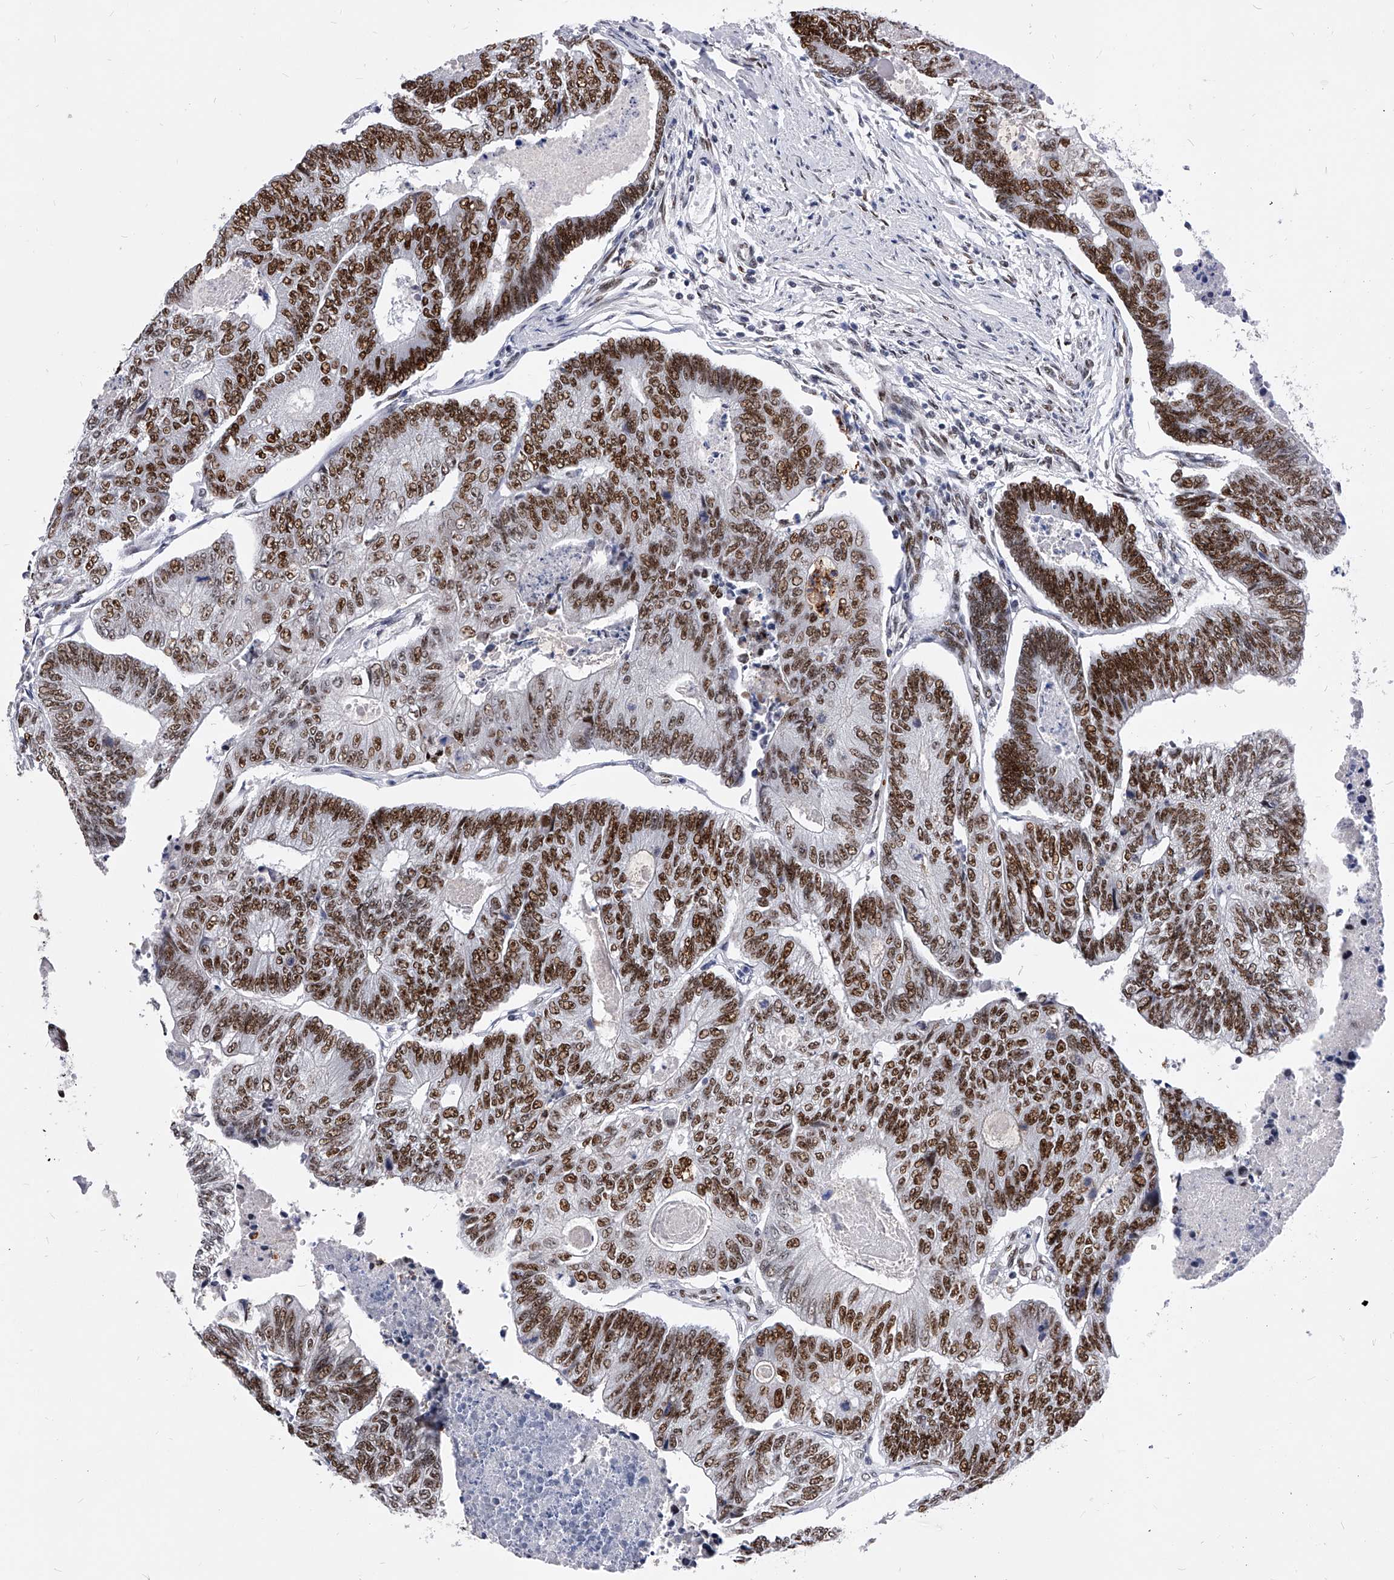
{"staining": {"intensity": "strong", "quantity": ">75%", "location": "nuclear"}, "tissue": "colorectal cancer", "cell_type": "Tumor cells", "image_type": "cancer", "snomed": [{"axis": "morphology", "description": "Adenocarcinoma, NOS"}, {"axis": "topography", "description": "Colon"}], "caption": "Immunohistochemistry (IHC) photomicrograph of human adenocarcinoma (colorectal) stained for a protein (brown), which shows high levels of strong nuclear expression in about >75% of tumor cells.", "gene": "TESK2", "patient": {"sex": "female", "age": 67}}